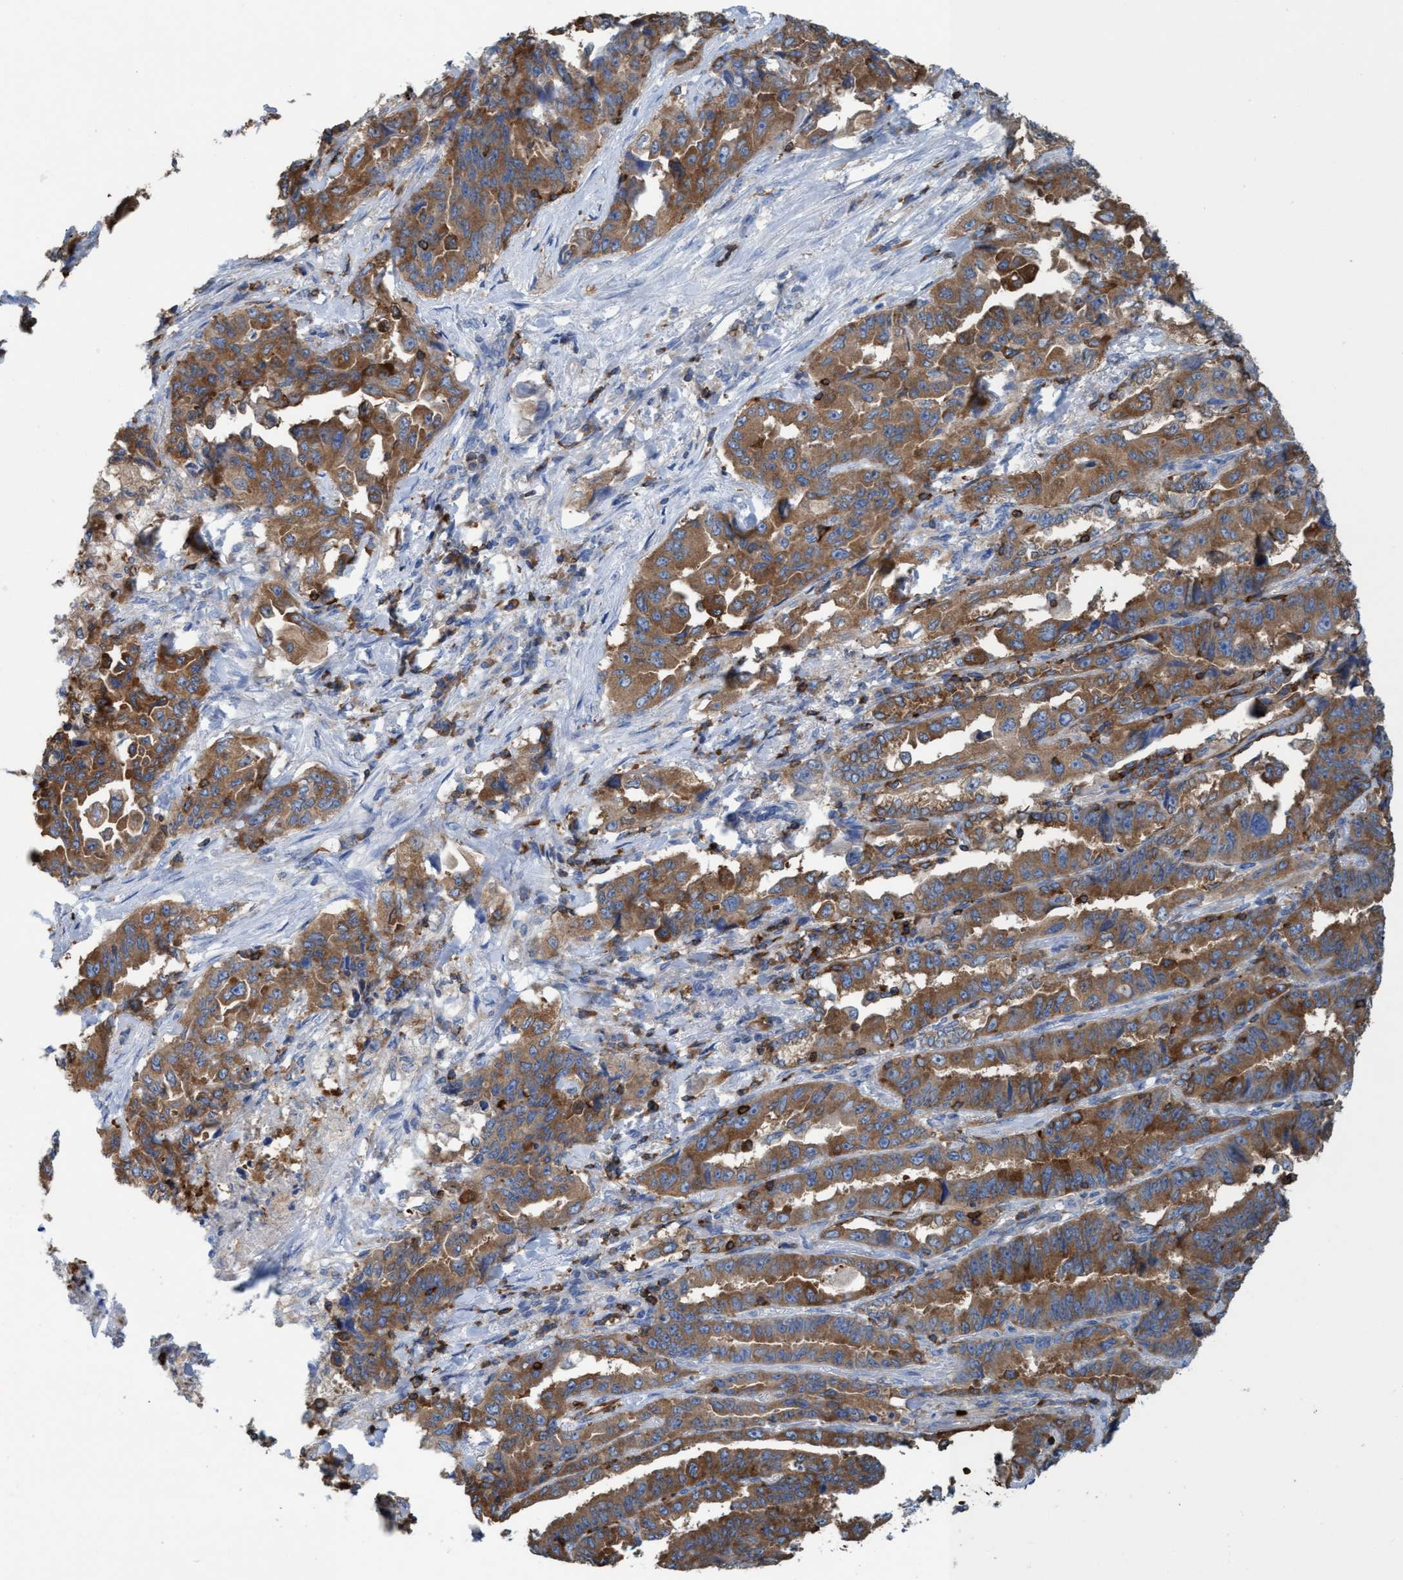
{"staining": {"intensity": "moderate", "quantity": ">75%", "location": "cytoplasmic/membranous"}, "tissue": "lung cancer", "cell_type": "Tumor cells", "image_type": "cancer", "snomed": [{"axis": "morphology", "description": "Adenocarcinoma, NOS"}, {"axis": "topography", "description": "Lung"}], "caption": "Immunohistochemistry (IHC) photomicrograph of lung adenocarcinoma stained for a protein (brown), which reveals medium levels of moderate cytoplasmic/membranous positivity in approximately >75% of tumor cells.", "gene": "EZR", "patient": {"sex": "female", "age": 51}}